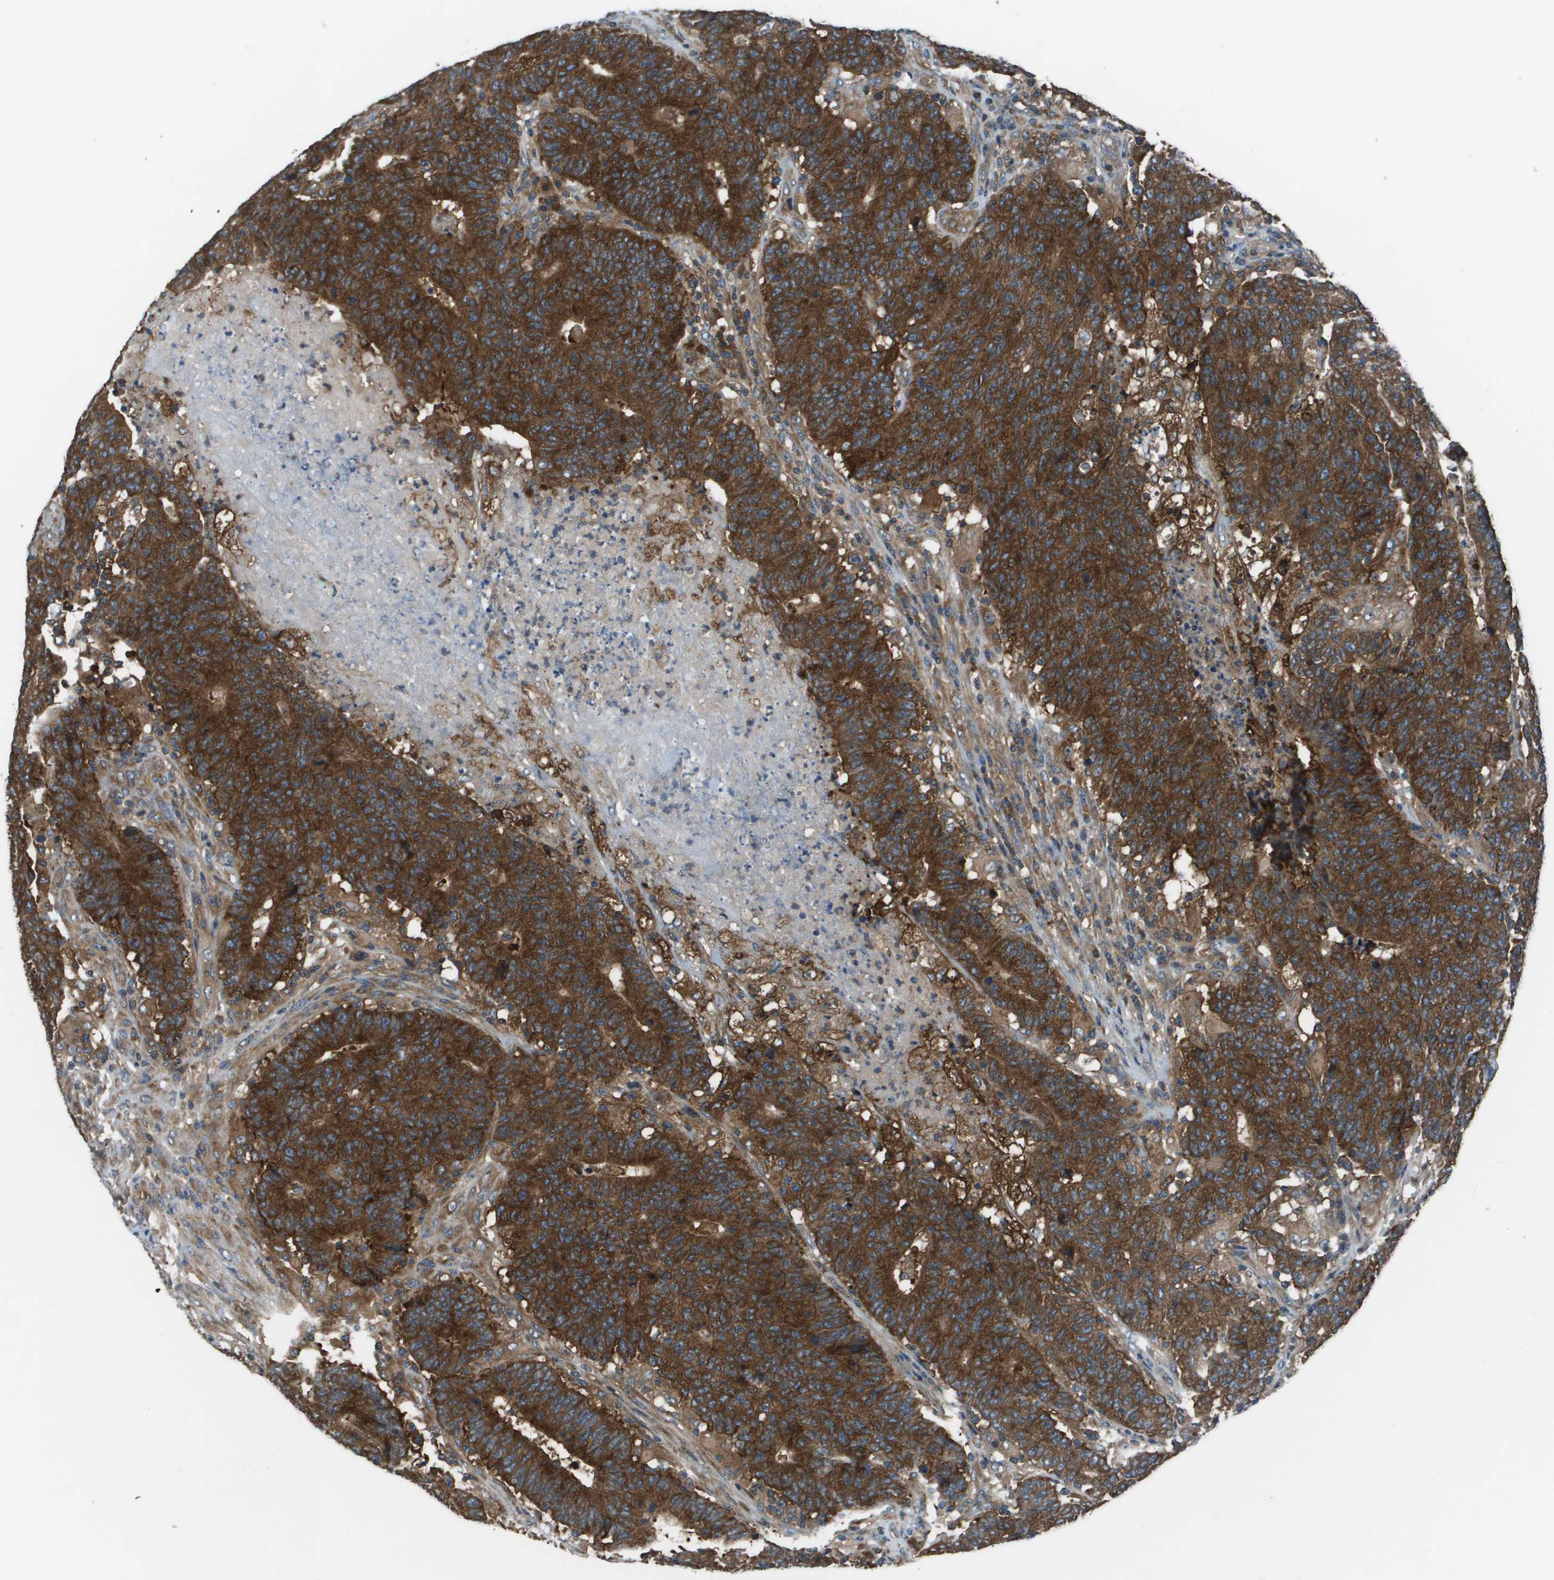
{"staining": {"intensity": "strong", "quantity": ">75%", "location": "cytoplasmic/membranous"}, "tissue": "colorectal cancer", "cell_type": "Tumor cells", "image_type": "cancer", "snomed": [{"axis": "morphology", "description": "Normal tissue, NOS"}, {"axis": "morphology", "description": "Adenocarcinoma, NOS"}, {"axis": "topography", "description": "Colon"}], "caption": "Immunohistochemical staining of colorectal cancer shows high levels of strong cytoplasmic/membranous protein positivity in about >75% of tumor cells. The protein is stained brown, and the nuclei are stained in blue (DAB (3,3'-diaminobenzidine) IHC with brightfield microscopy, high magnification).", "gene": "EIF3B", "patient": {"sex": "female", "age": 75}}